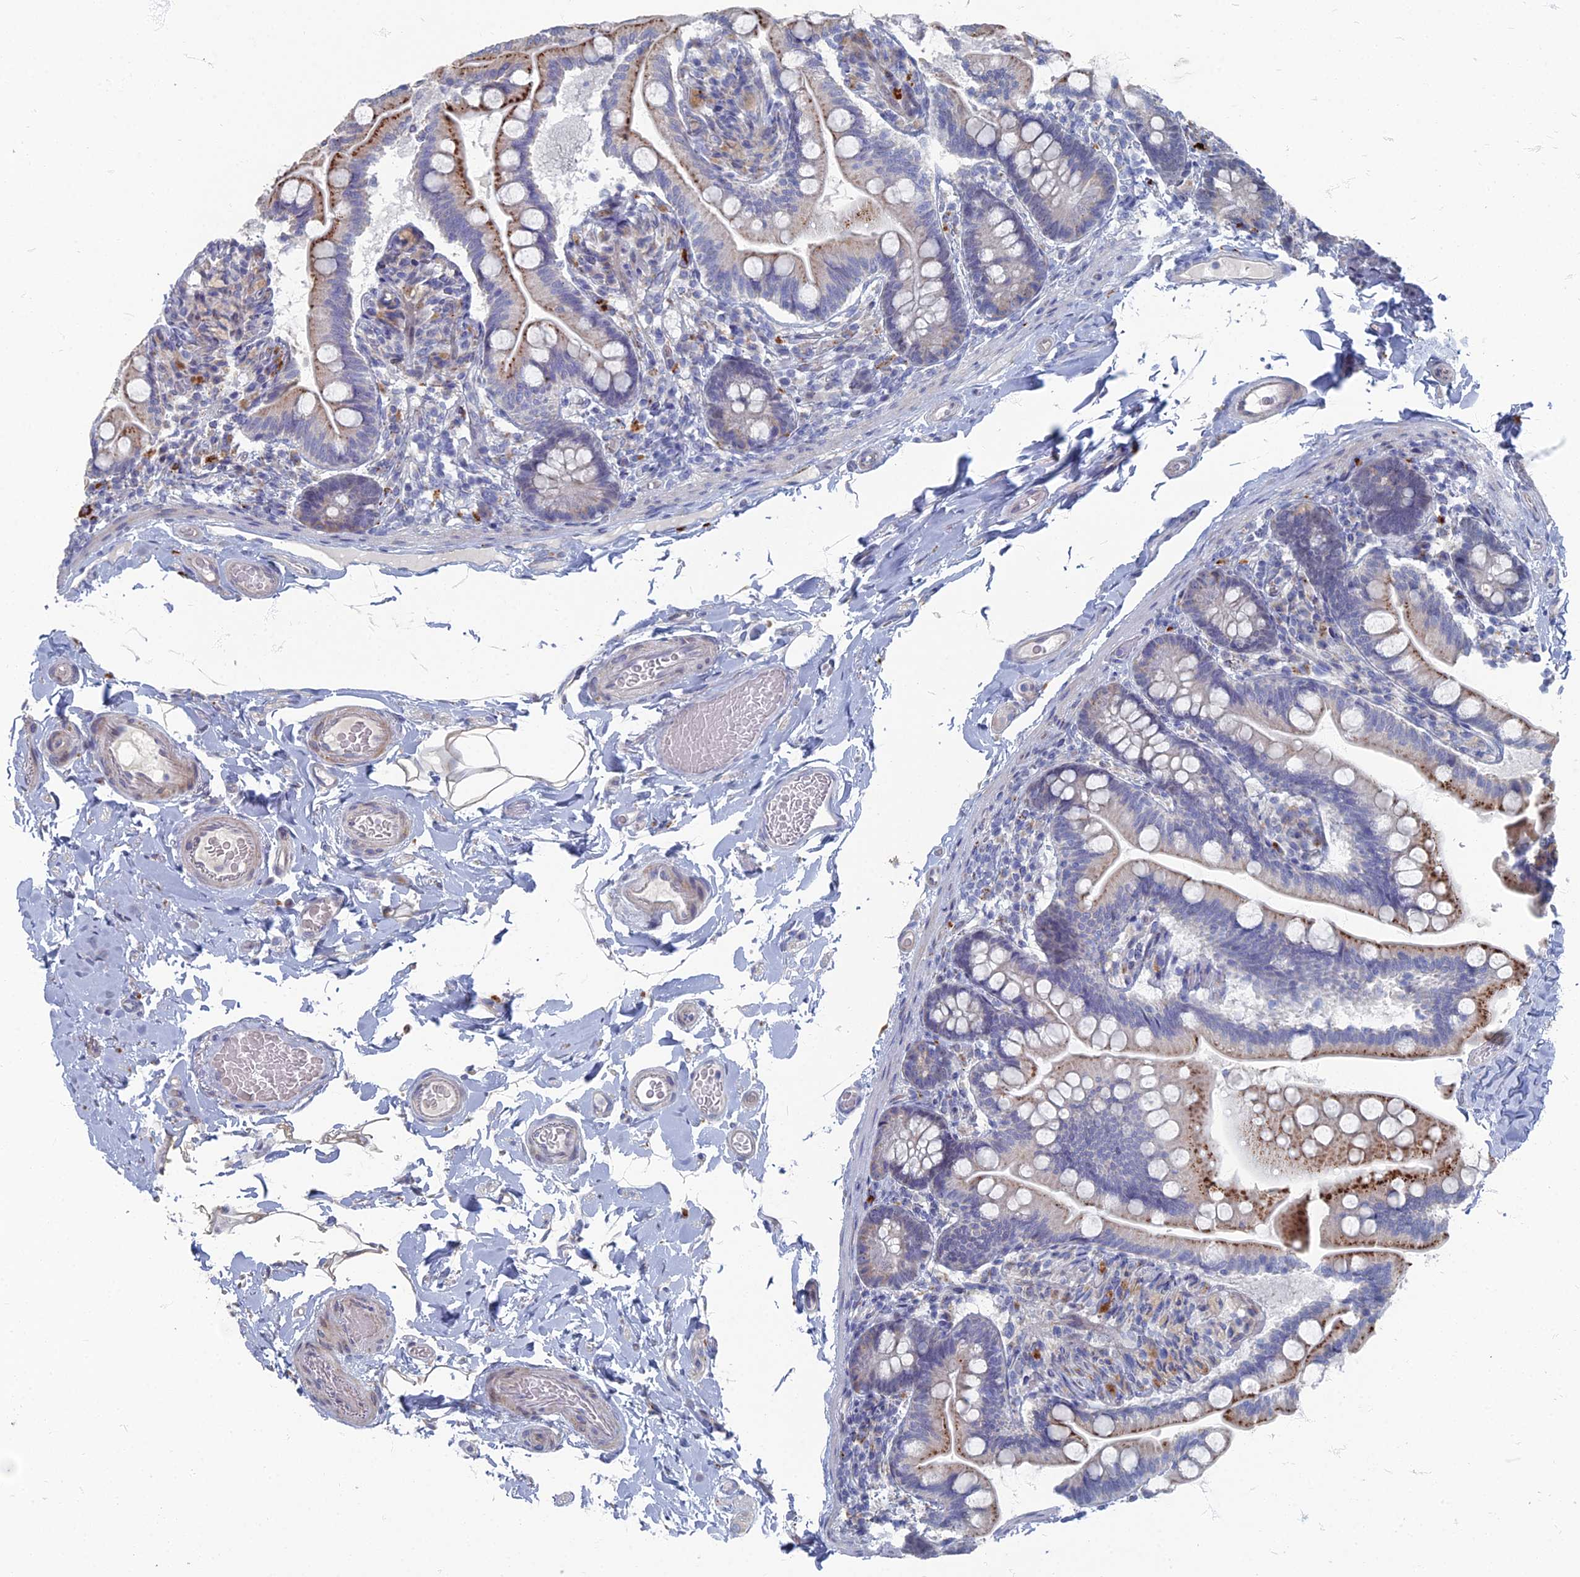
{"staining": {"intensity": "moderate", "quantity": "<25%", "location": "cytoplasmic/membranous"}, "tissue": "small intestine", "cell_type": "Glandular cells", "image_type": "normal", "snomed": [{"axis": "morphology", "description": "Normal tissue, NOS"}, {"axis": "topography", "description": "Small intestine"}], "caption": "Benign small intestine was stained to show a protein in brown. There is low levels of moderate cytoplasmic/membranous expression in approximately <25% of glandular cells.", "gene": "TMEM128", "patient": {"sex": "female", "age": 64}}